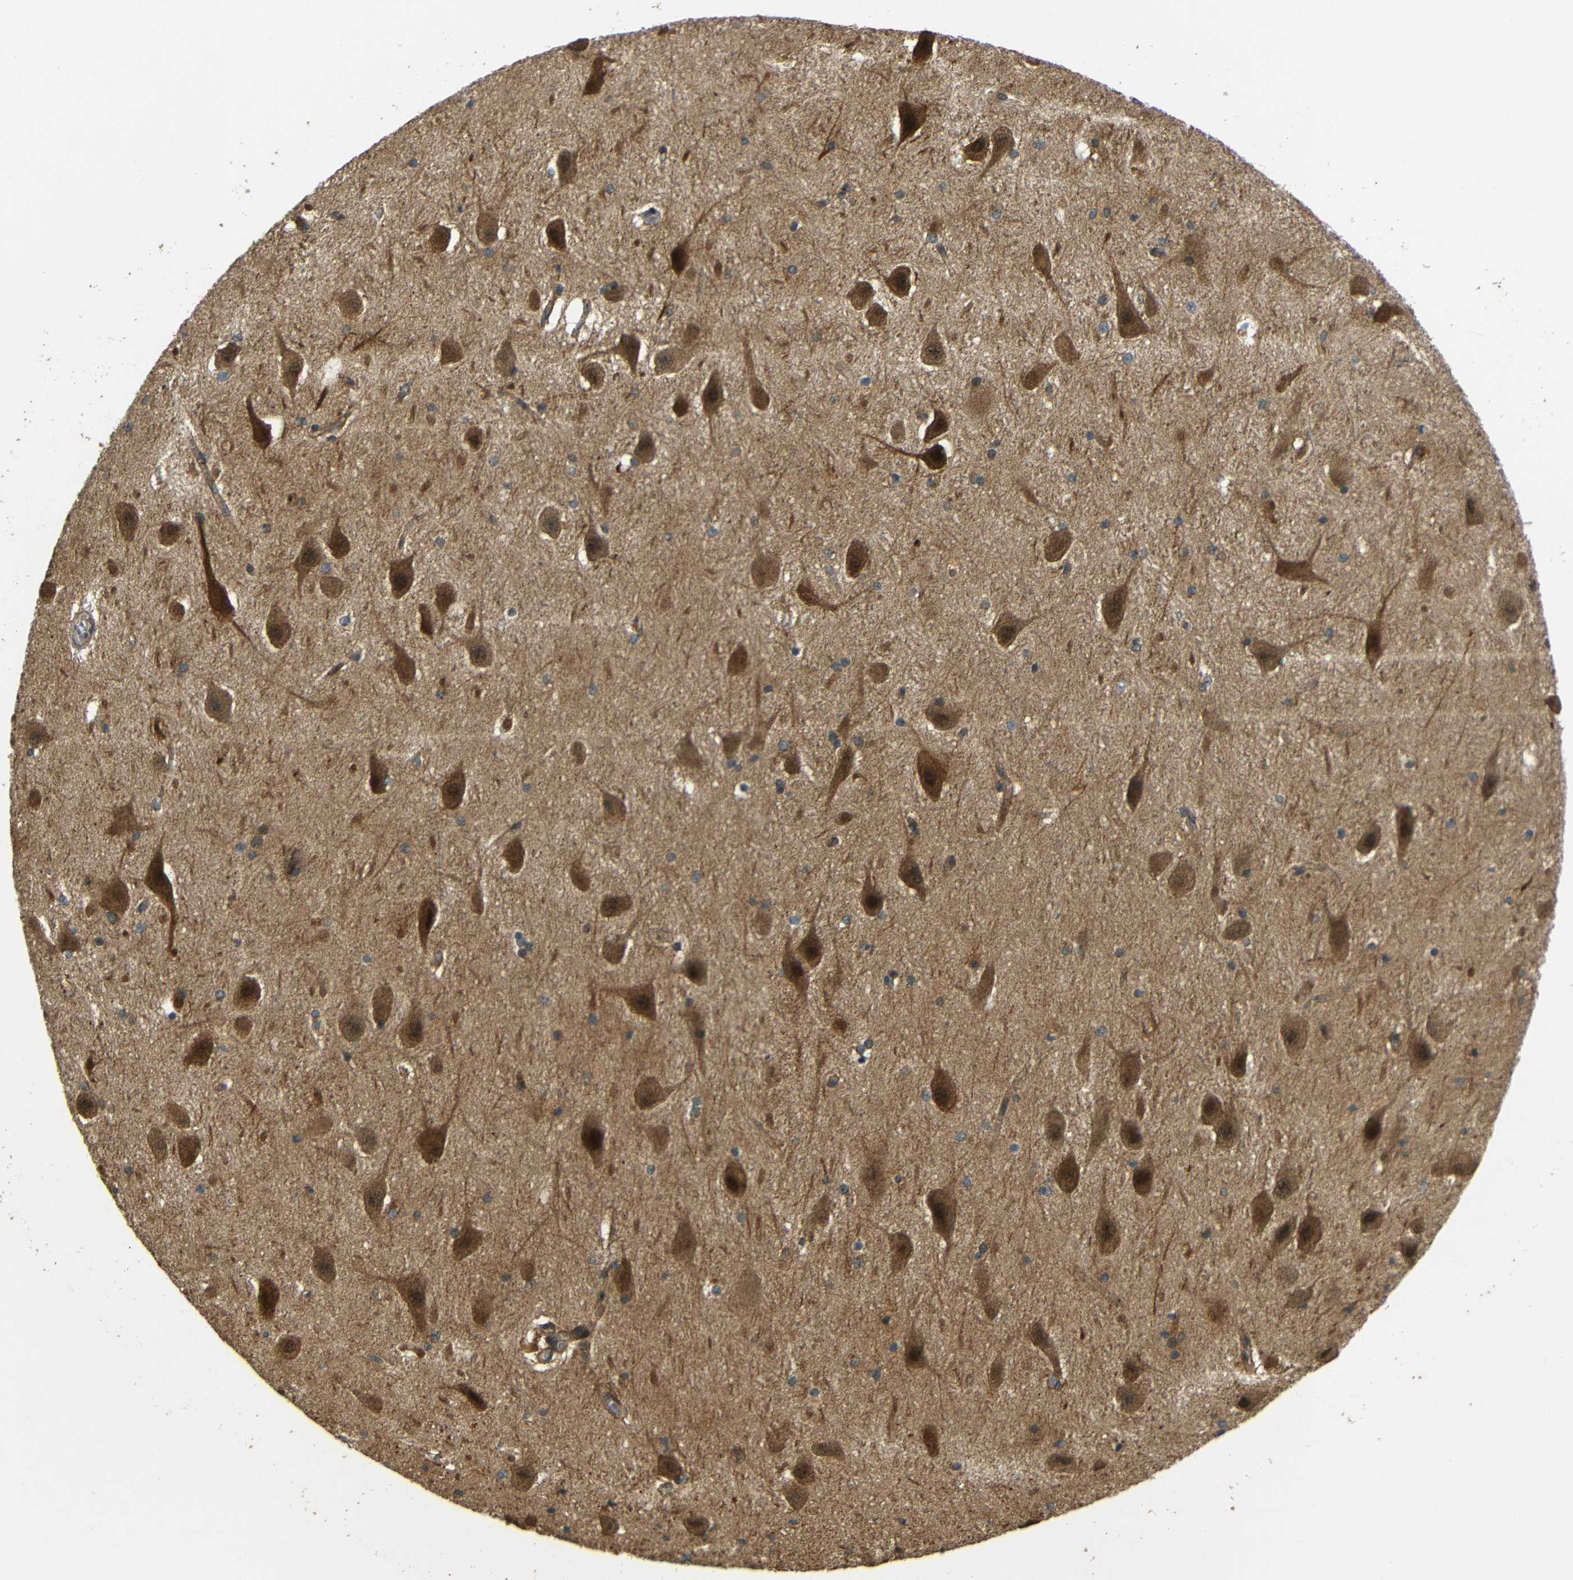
{"staining": {"intensity": "weak", "quantity": ">75%", "location": "cytoplasmic/membranous"}, "tissue": "hippocampus", "cell_type": "Glial cells", "image_type": "normal", "snomed": [{"axis": "morphology", "description": "Normal tissue, NOS"}, {"axis": "topography", "description": "Hippocampus"}], "caption": "DAB (3,3'-diaminobenzidine) immunohistochemical staining of normal hippocampus demonstrates weak cytoplasmic/membranous protein positivity in about >75% of glial cells. Nuclei are stained in blue.", "gene": "EPHB2", "patient": {"sex": "female", "age": 19}}